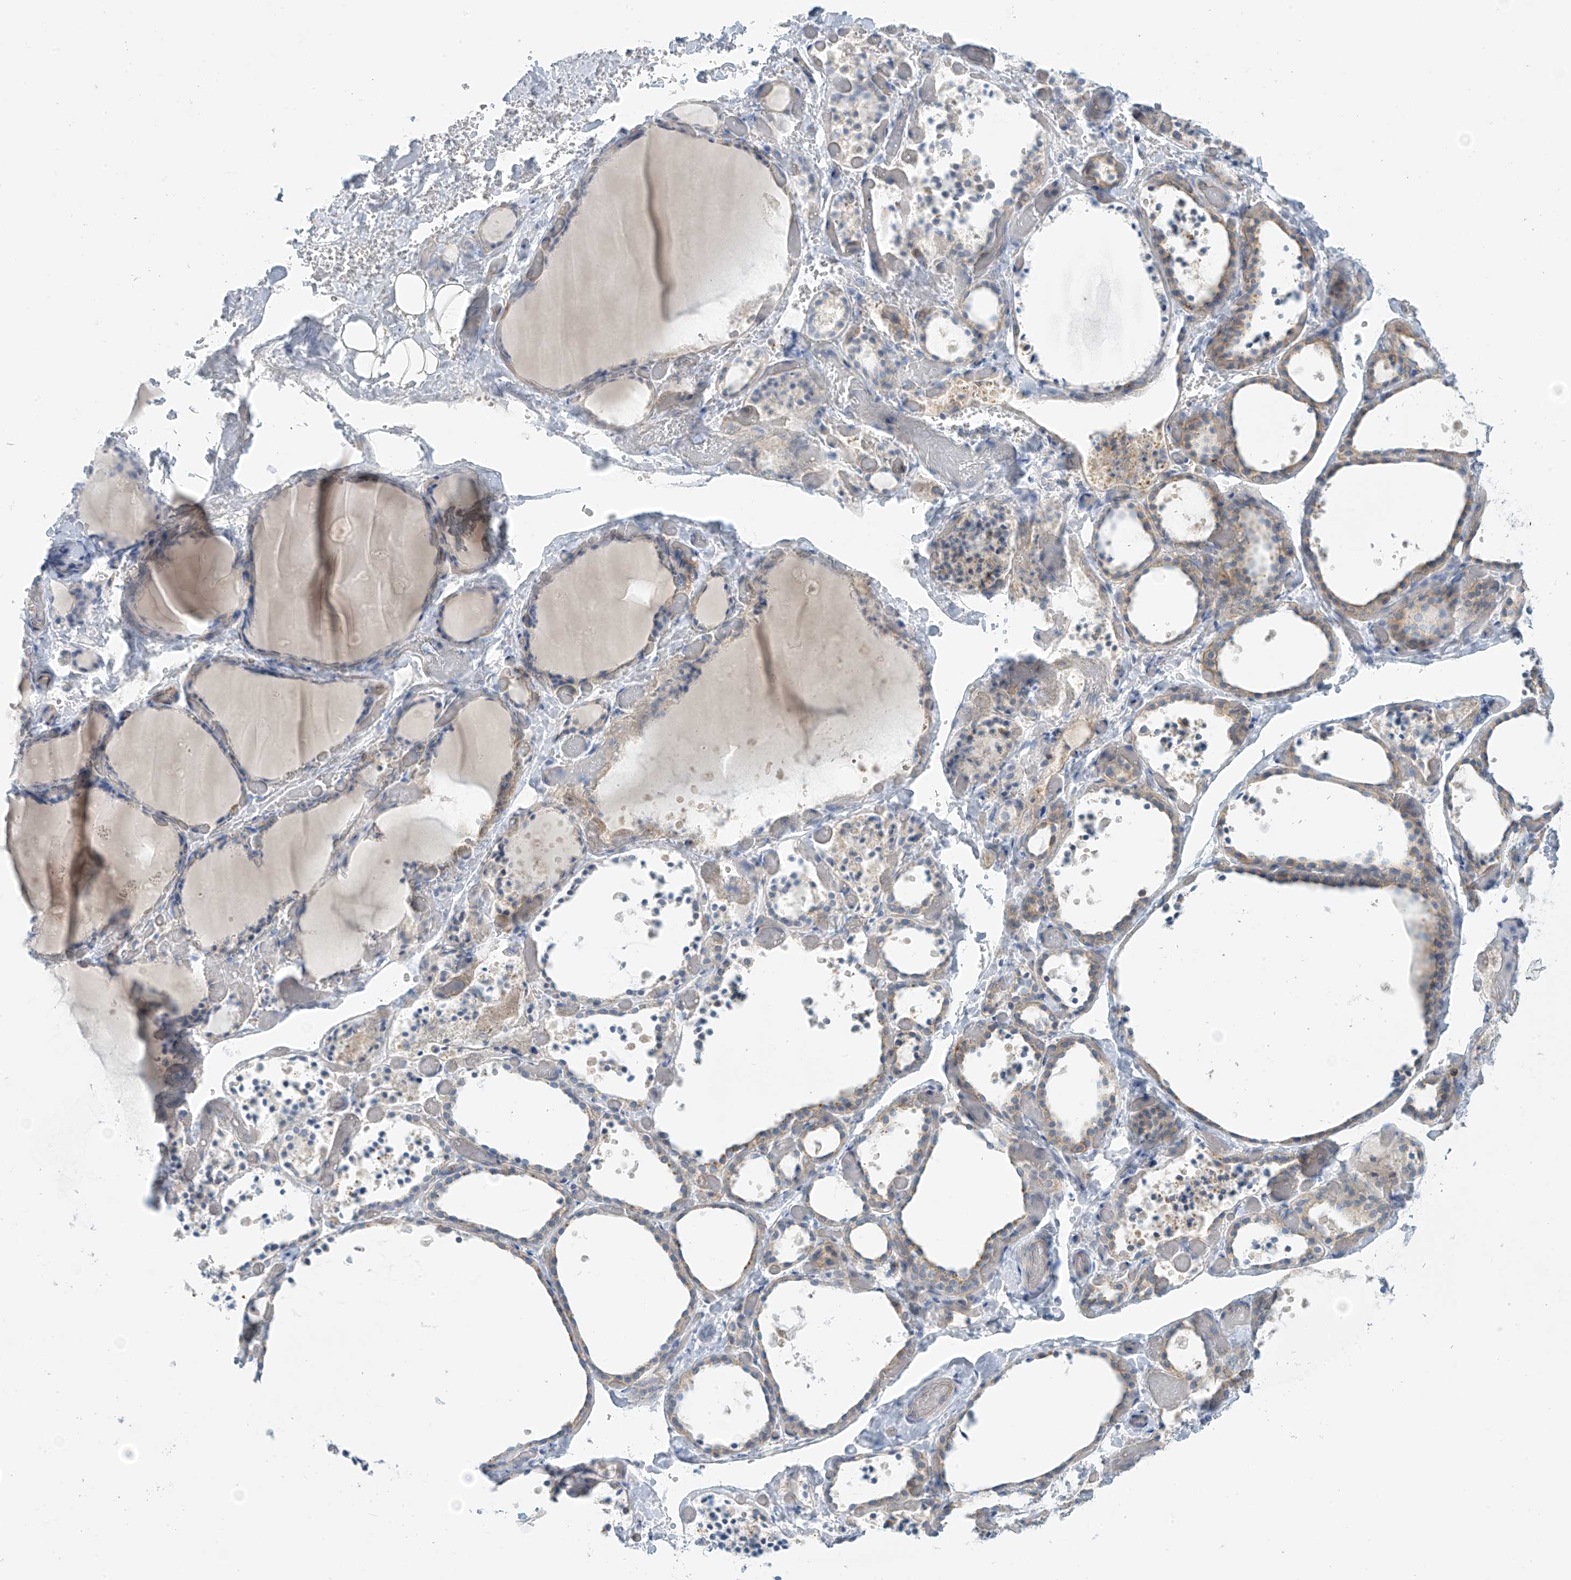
{"staining": {"intensity": "weak", "quantity": "<25%", "location": "cytoplasmic/membranous"}, "tissue": "thyroid gland", "cell_type": "Glandular cells", "image_type": "normal", "snomed": [{"axis": "morphology", "description": "Normal tissue, NOS"}, {"axis": "topography", "description": "Thyroid gland"}], "caption": "This is a image of immunohistochemistry (IHC) staining of benign thyroid gland, which shows no expression in glandular cells. (DAB (3,3'-diaminobenzidine) immunohistochemistry (IHC), high magnification).", "gene": "SLC6A12", "patient": {"sex": "female", "age": 44}}